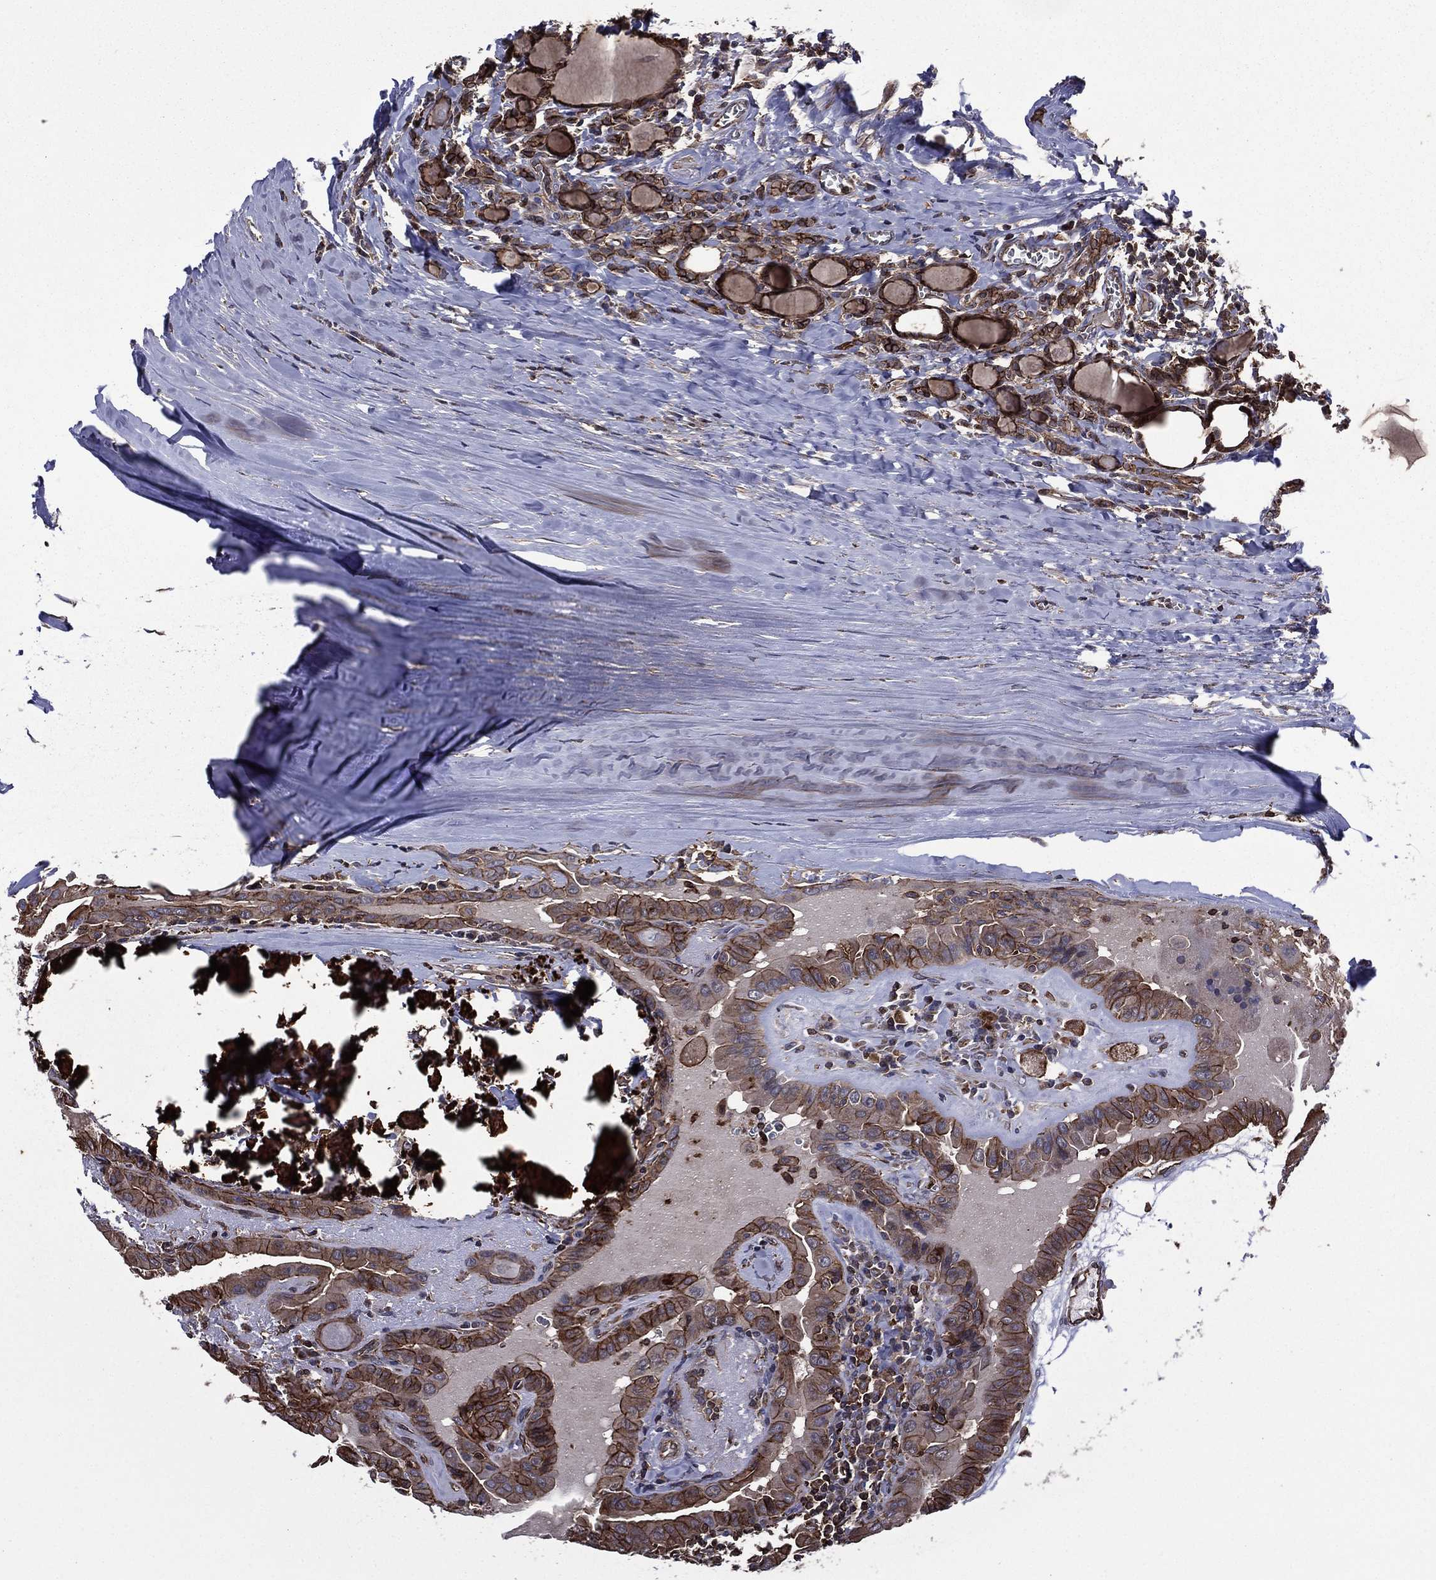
{"staining": {"intensity": "strong", "quantity": ">75%", "location": "cytoplasmic/membranous"}, "tissue": "thyroid cancer", "cell_type": "Tumor cells", "image_type": "cancer", "snomed": [{"axis": "morphology", "description": "Papillary adenocarcinoma, NOS"}, {"axis": "topography", "description": "Thyroid gland"}], "caption": "Human thyroid cancer stained with a protein marker demonstrates strong staining in tumor cells.", "gene": "PLPP3", "patient": {"sex": "female", "age": 37}}